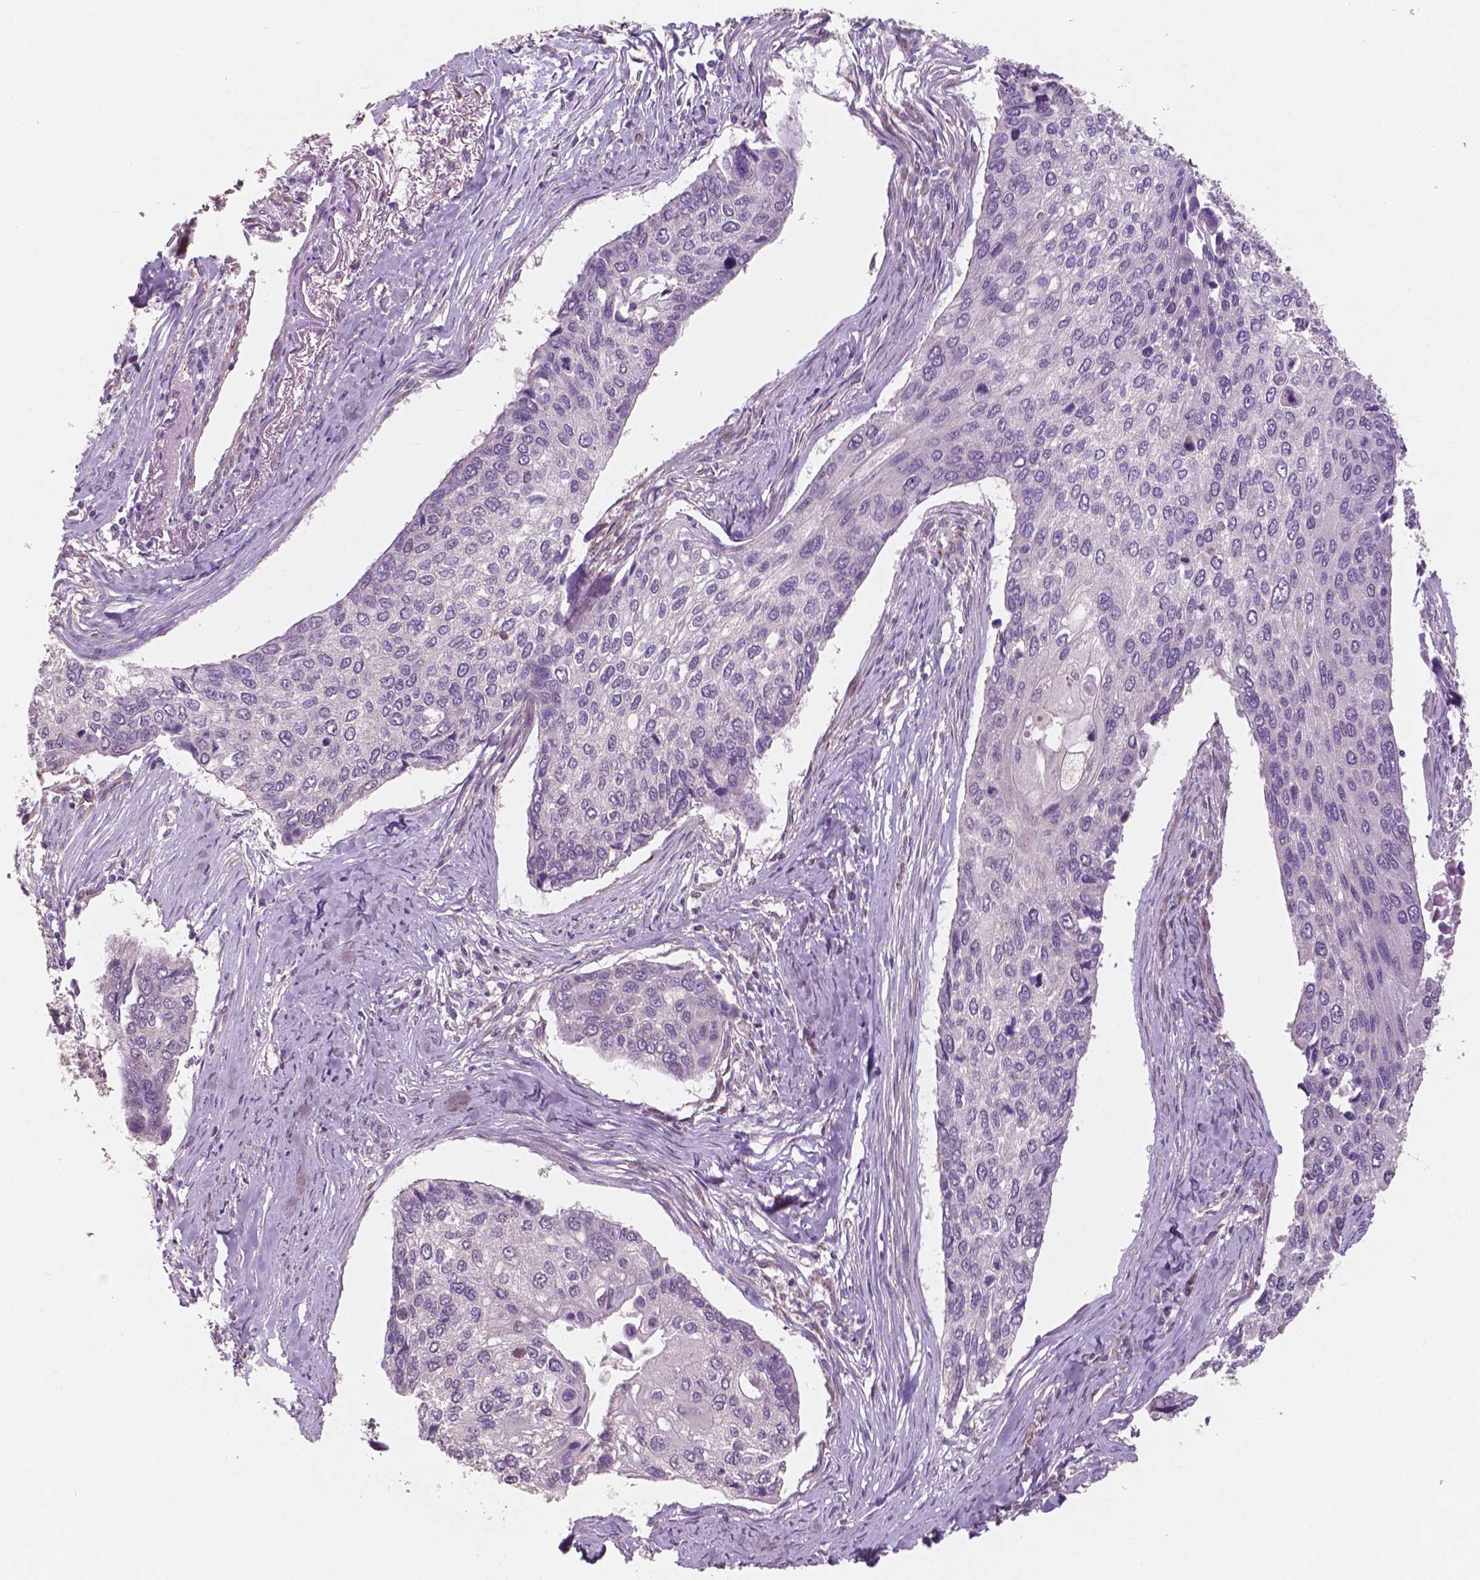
{"staining": {"intensity": "negative", "quantity": "none", "location": "none"}, "tissue": "lung cancer", "cell_type": "Tumor cells", "image_type": "cancer", "snomed": [{"axis": "morphology", "description": "Squamous cell carcinoma, NOS"}, {"axis": "morphology", "description": "Squamous cell carcinoma, metastatic, NOS"}, {"axis": "topography", "description": "Lung"}], "caption": "DAB immunohistochemical staining of human lung cancer (metastatic squamous cell carcinoma) exhibits no significant staining in tumor cells.", "gene": "CHPT1", "patient": {"sex": "male", "age": 63}}